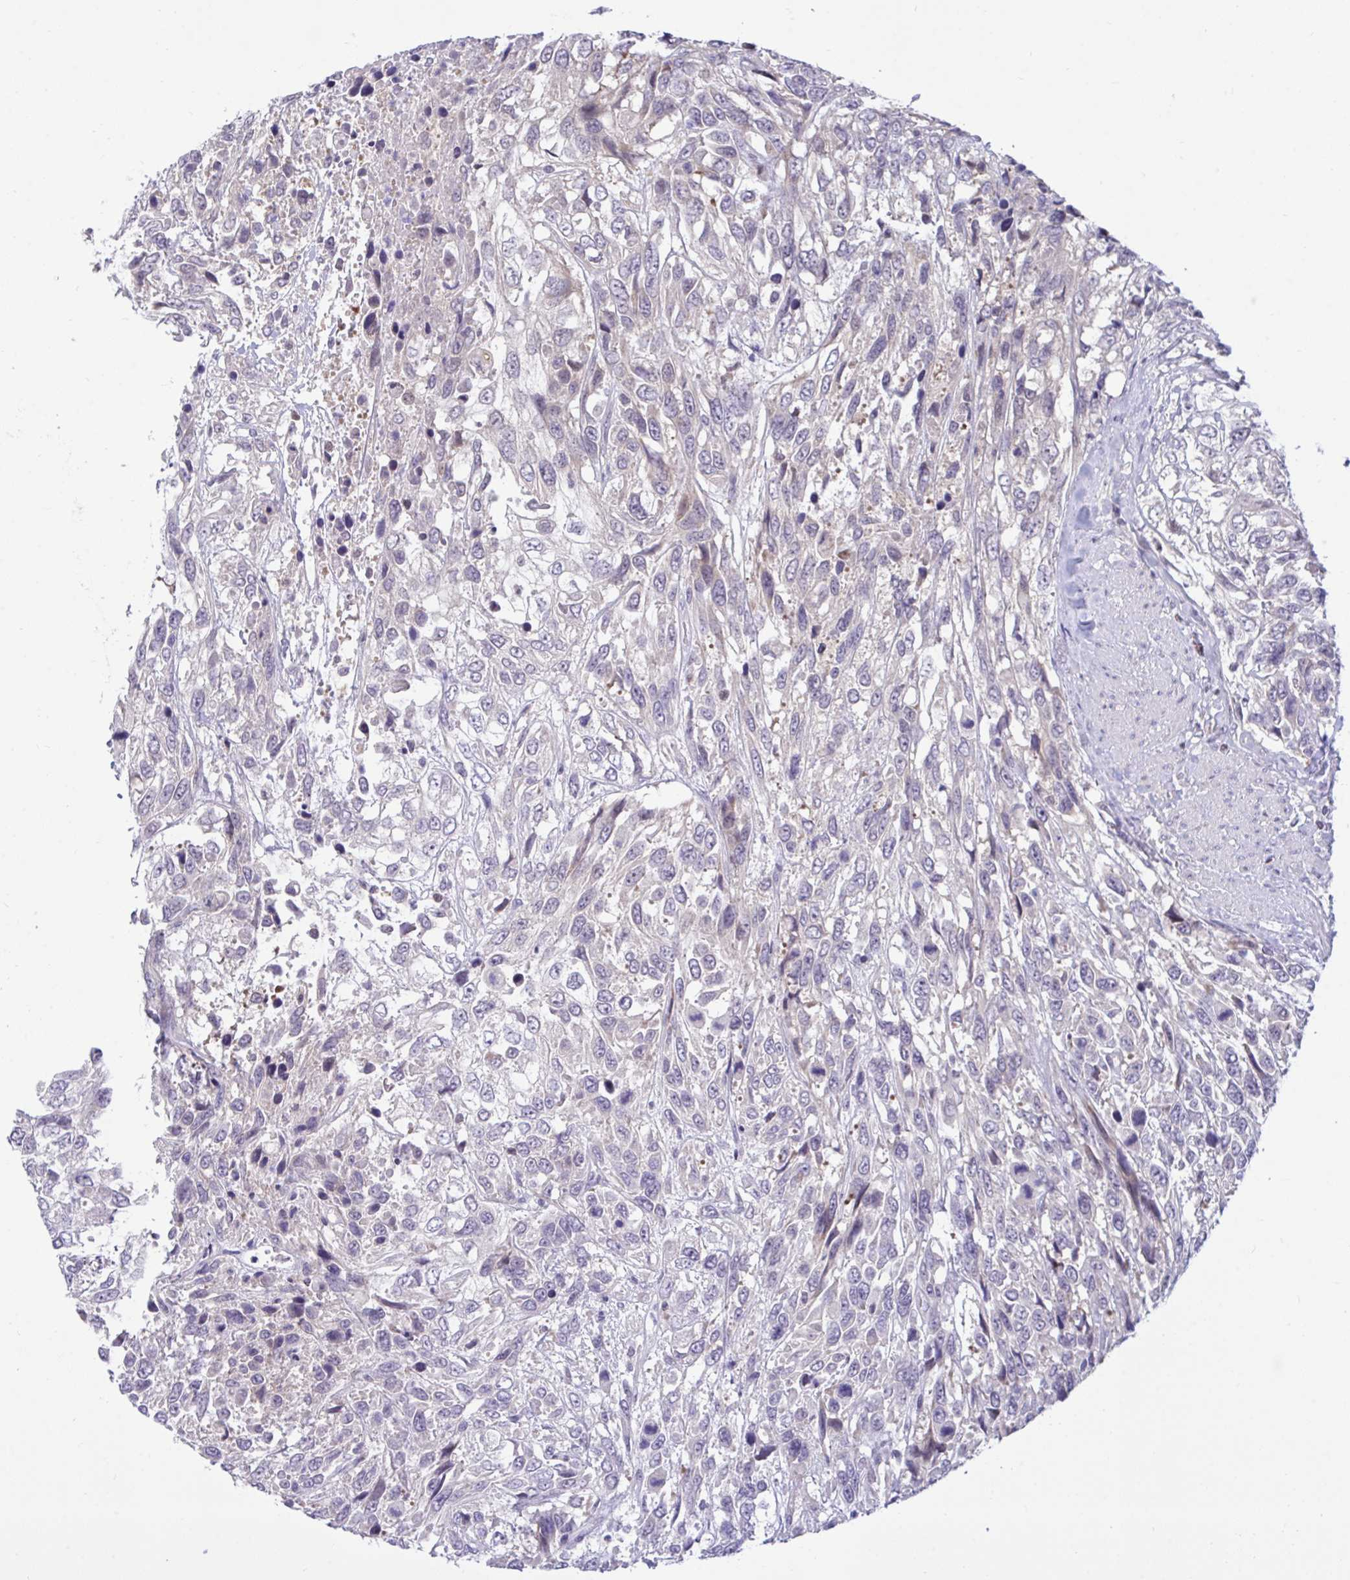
{"staining": {"intensity": "negative", "quantity": "none", "location": "none"}, "tissue": "urothelial cancer", "cell_type": "Tumor cells", "image_type": "cancer", "snomed": [{"axis": "morphology", "description": "Urothelial carcinoma, High grade"}, {"axis": "topography", "description": "Urinary bladder"}], "caption": "The photomicrograph shows no significant staining in tumor cells of urothelial cancer. (Stains: DAB immunohistochemistry (IHC) with hematoxylin counter stain, Microscopy: brightfield microscopy at high magnification).", "gene": "EPOP", "patient": {"sex": "female", "age": 70}}